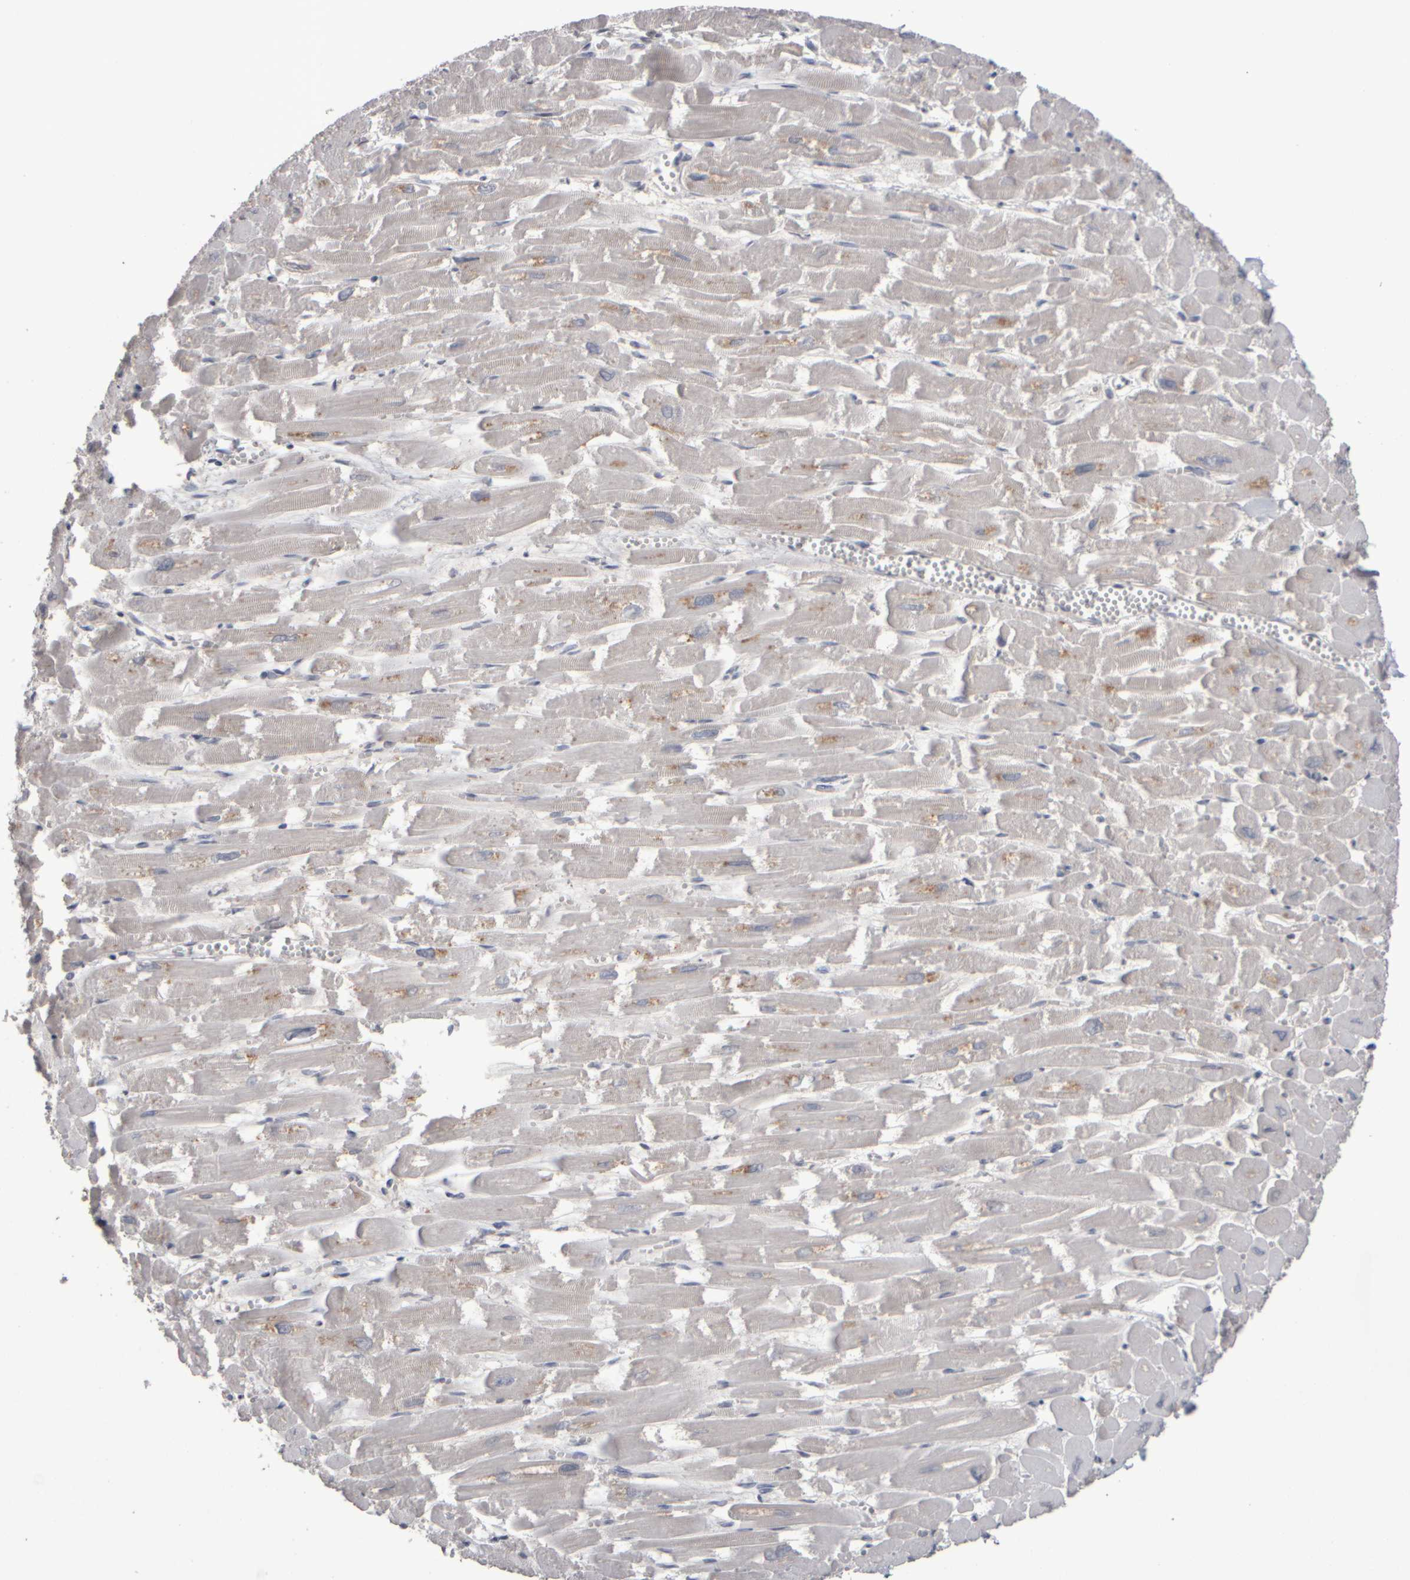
{"staining": {"intensity": "weak", "quantity": "25%-75%", "location": "cytoplasmic/membranous"}, "tissue": "heart muscle", "cell_type": "Cardiomyocytes", "image_type": "normal", "snomed": [{"axis": "morphology", "description": "Normal tissue, NOS"}, {"axis": "topography", "description": "Heart"}], "caption": "Unremarkable heart muscle demonstrates weak cytoplasmic/membranous expression in approximately 25%-75% of cardiomyocytes Ihc stains the protein in brown and the nuclei are stained blue..", "gene": "EPHX2", "patient": {"sex": "male", "age": 54}}